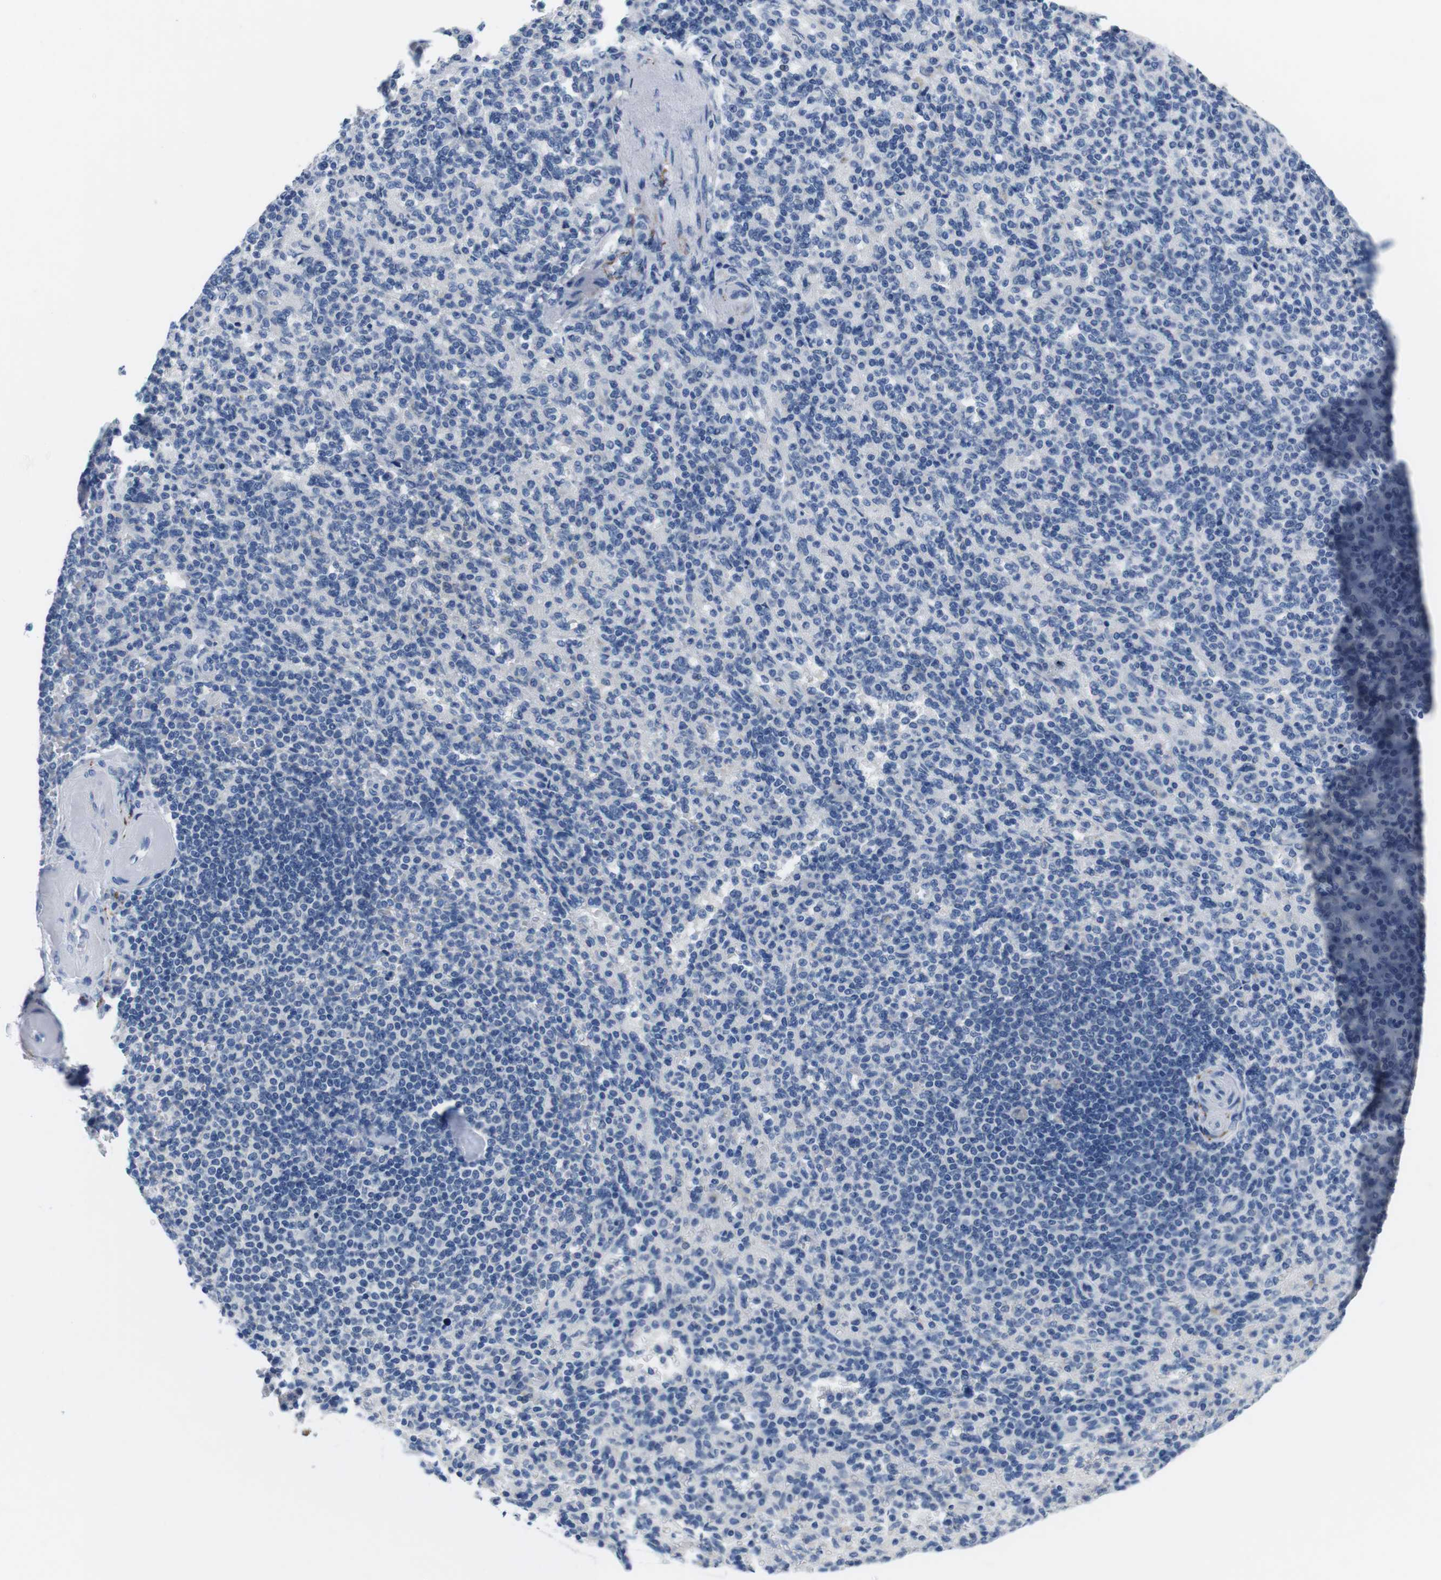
{"staining": {"intensity": "negative", "quantity": "none", "location": "none"}, "tissue": "spleen", "cell_type": "Cells in red pulp", "image_type": "normal", "snomed": [{"axis": "morphology", "description": "Normal tissue, NOS"}, {"axis": "topography", "description": "Spleen"}], "caption": "Immunohistochemistry (IHC) micrograph of benign spleen stained for a protein (brown), which shows no staining in cells in red pulp. Nuclei are stained in blue.", "gene": "MAP6", "patient": {"sex": "female", "age": 74}}